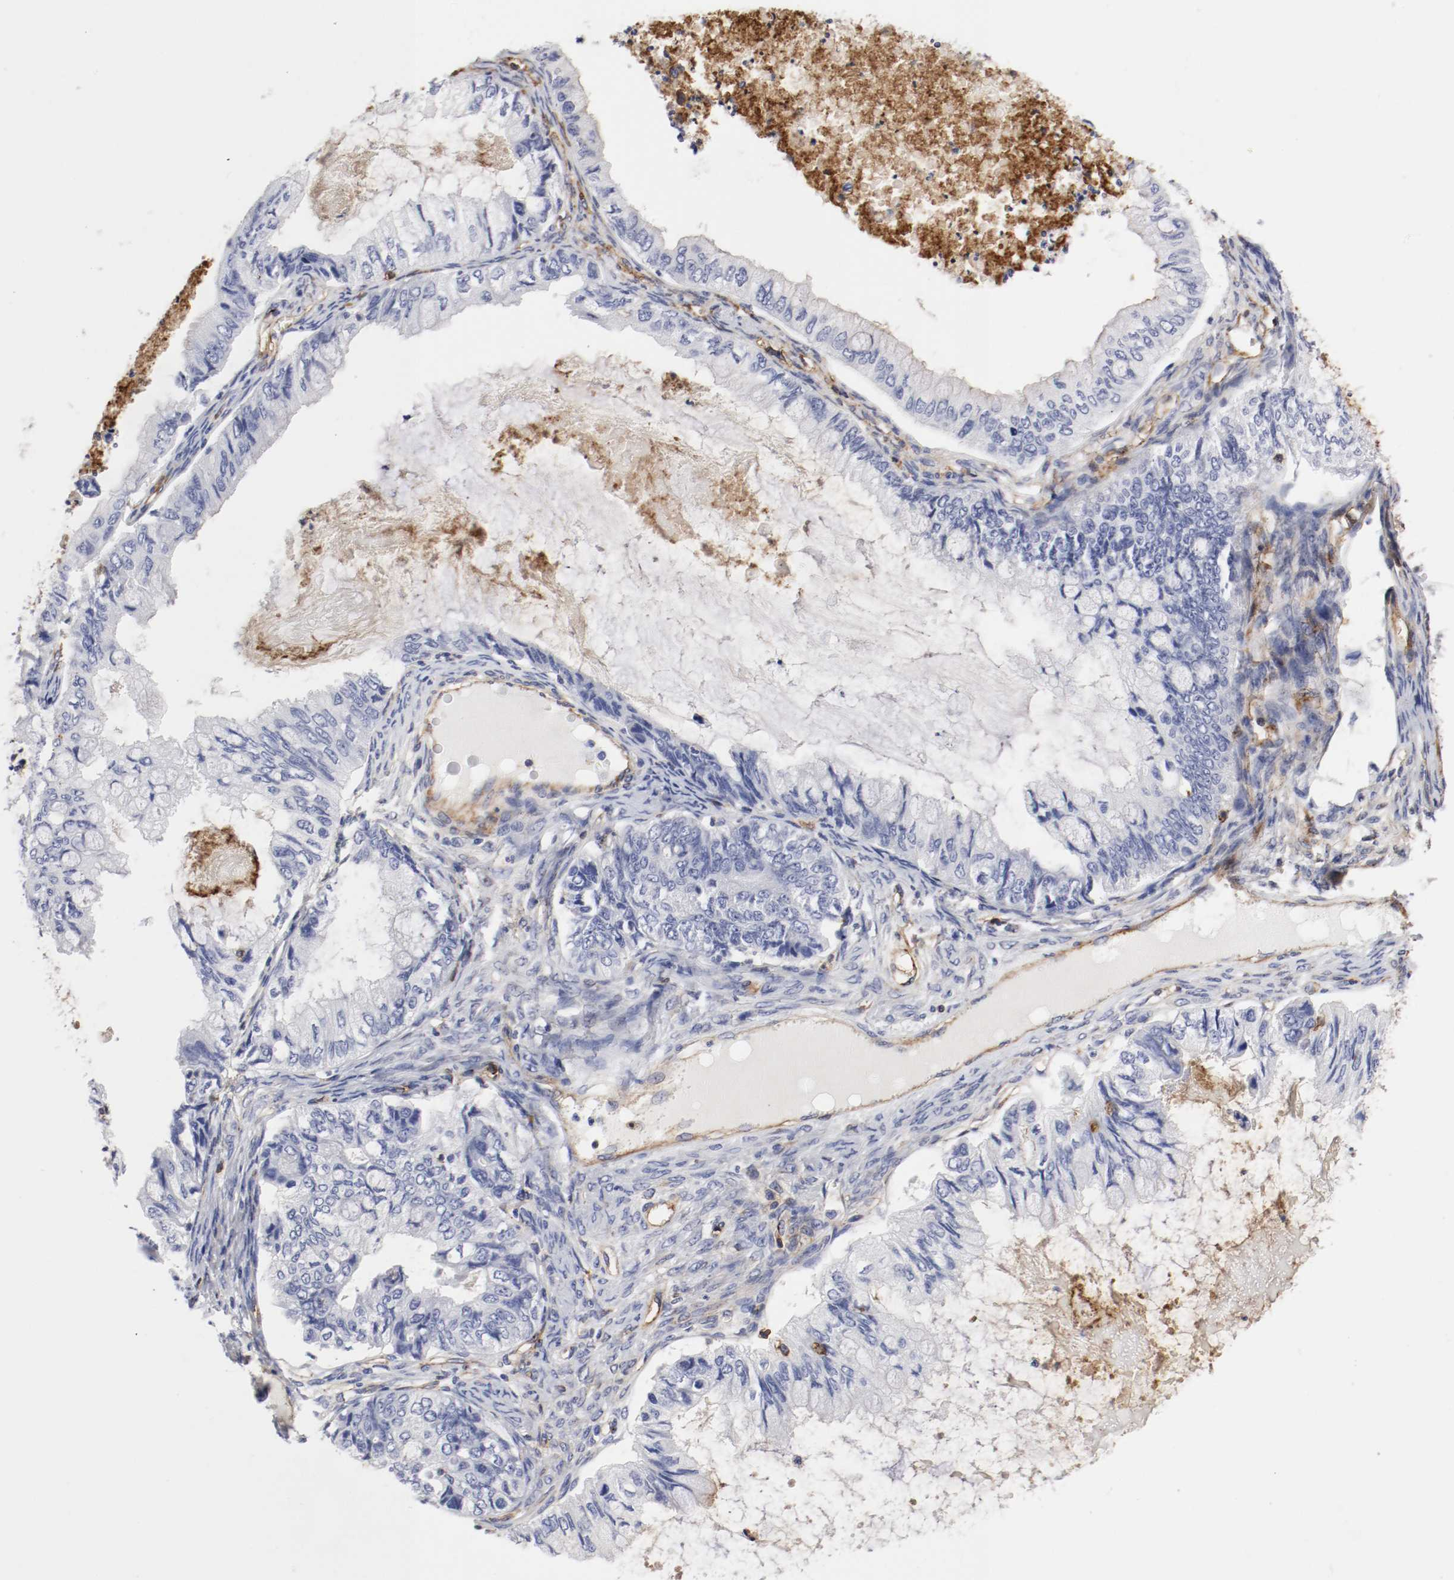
{"staining": {"intensity": "negative", "quantity": "none", "location": "none"}, "tissue": "ovarian cancer", "cell_type": "Tumor cells", "image_type": "cancer", "snomed": [{"axis": "morphology", "description": "Cystadenocarcinoma, mucinous, NOS"}, {"axis": "topography", "description": "Ovary"}], "caption": "DAB (3,3'-diaminobenzidine) immunohistochemical staining of ovarian cancer shows no significant staining in tumor cells.", "gene": "IFITM1", "patient": {"sex": "female", "age": 80}}